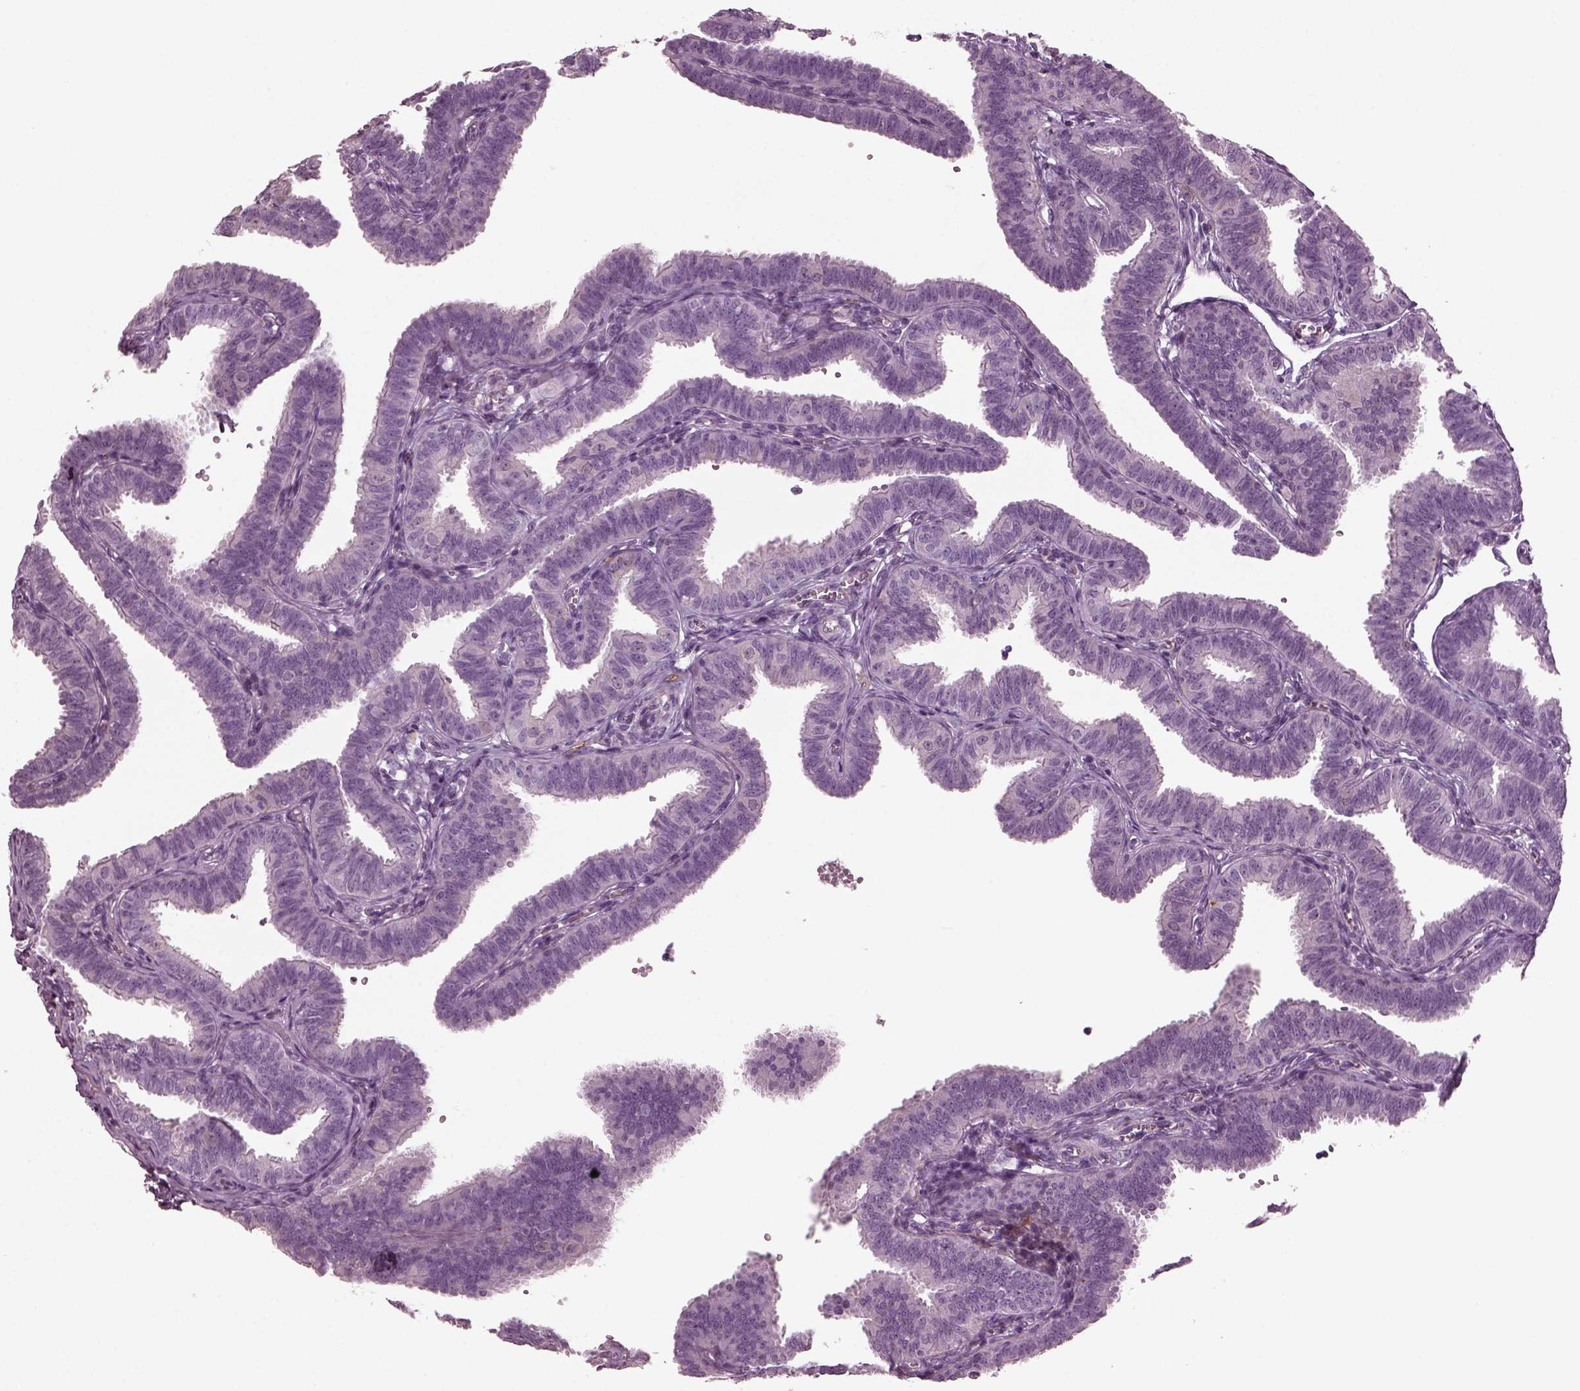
{"staining": {"intensity": "negative", "quantity": "none", "location": "none"}, "tissue": "fallopian tube", "cell_type": "Glandular cells", "image_type": "normal", "snomed": [{"axis": "morphology", "description": "Normal tissue, NOS"}, {"axis": "topography", "description": "Fallopian tube"}], "caption": "A histopathology image of fallopian tube stained for a protein displays no brown staining in glandular cells. The staining is performed using DAB (3,3'-diaminobenzidine) brown chromogen with nuclei counter-stained in using hematoxylin.", "gene": "GDF11", "patient": {"sex": "female", "age": 25}}